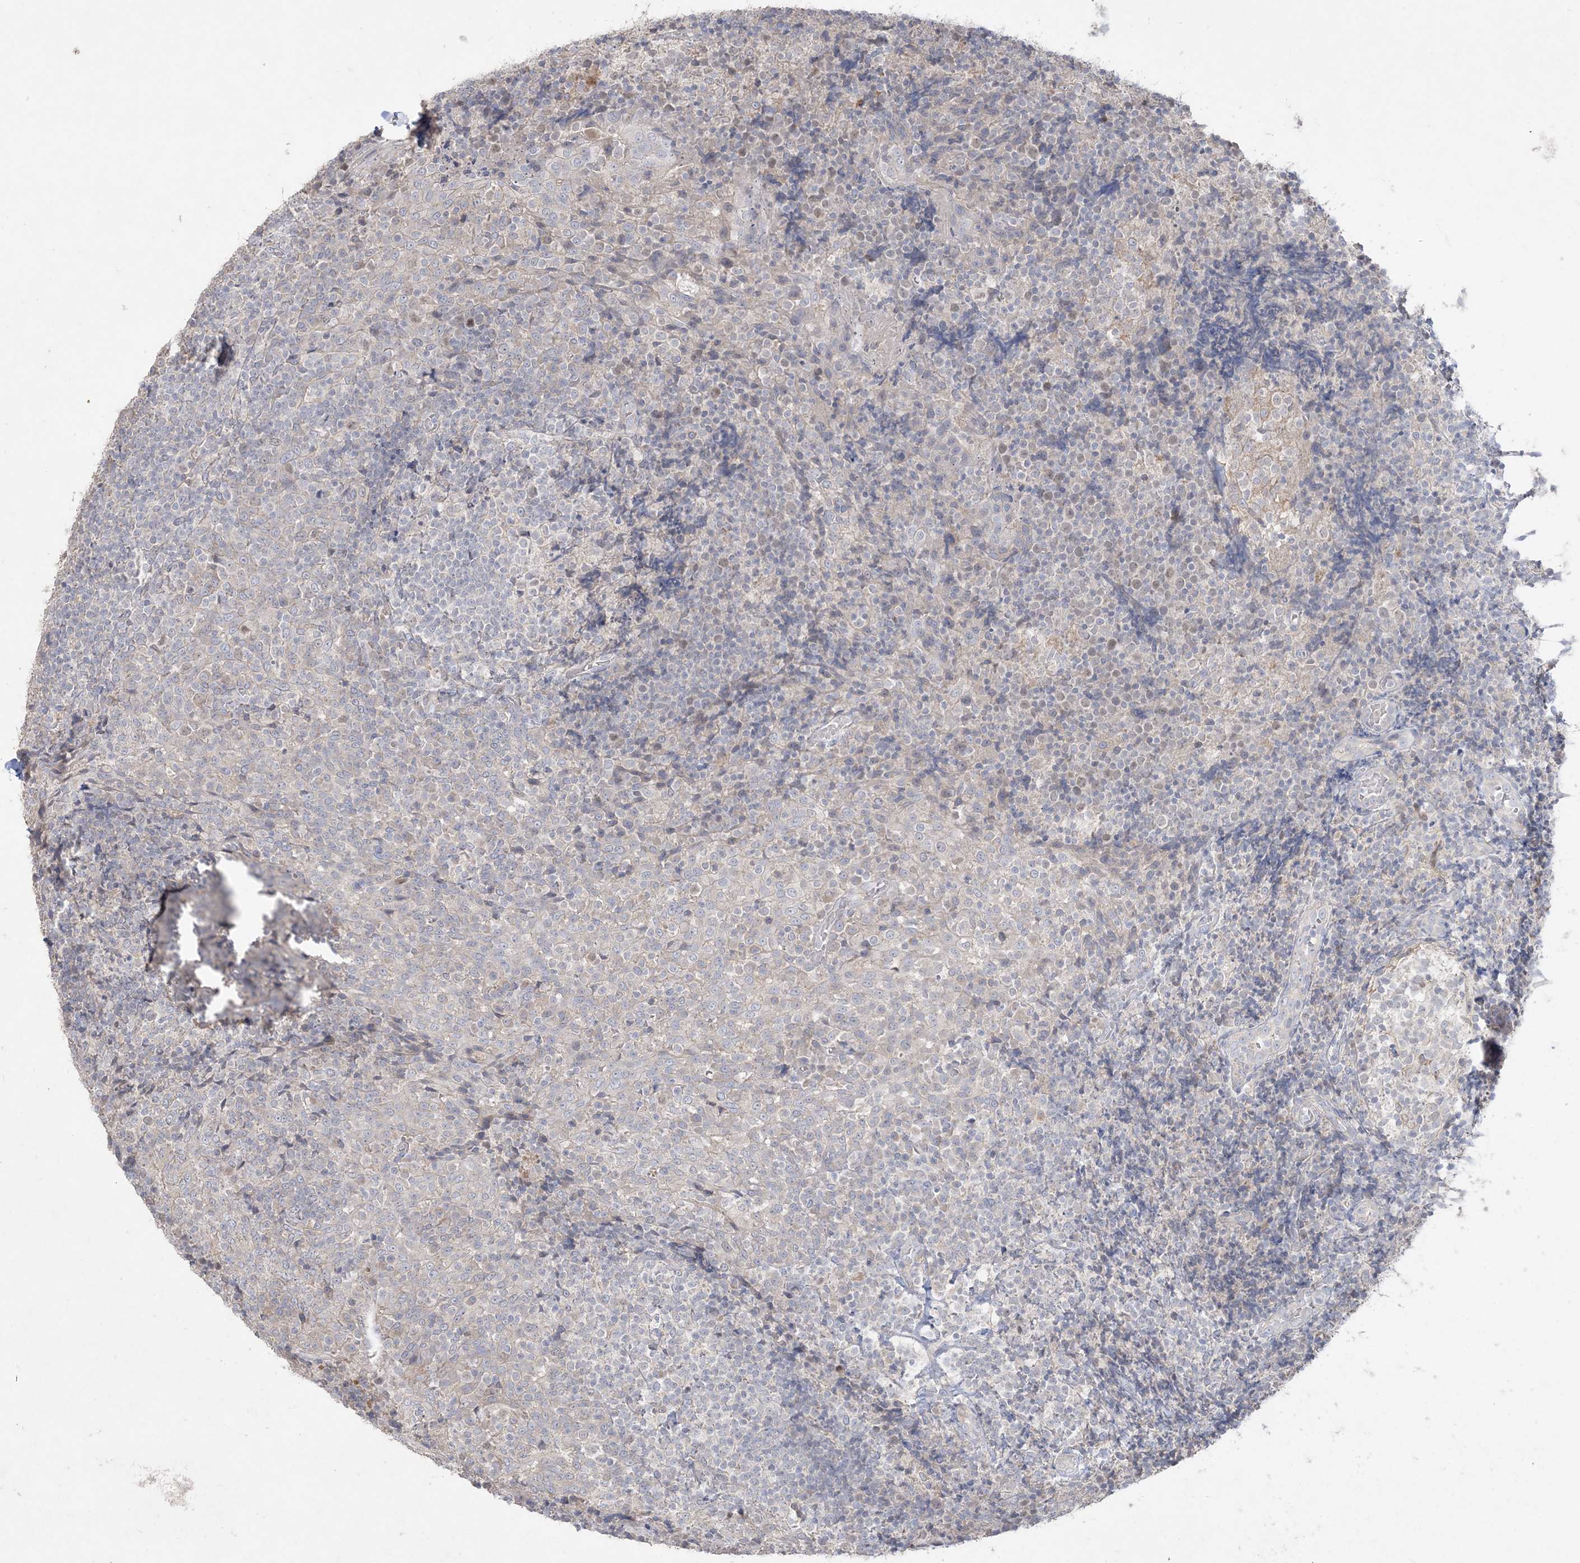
{"staining": {"intensity": "negative", "quantity": "none", "location": "none"}, "tissue": "tonsil", "cell_type": "Germinal center cells", "image_type": "normal", "snomed": [{"axis": "morphology", "description": "Normal tissue, NOS"}, {"axis": "topography", "description": "Tonsil"}], "caption": "DAB immunohistochemical staining of normal human tonsil shows no significant expression in germinal center cells.", "gene": "SH3BP4", "patient": {"sex": "female", "age": 19}}